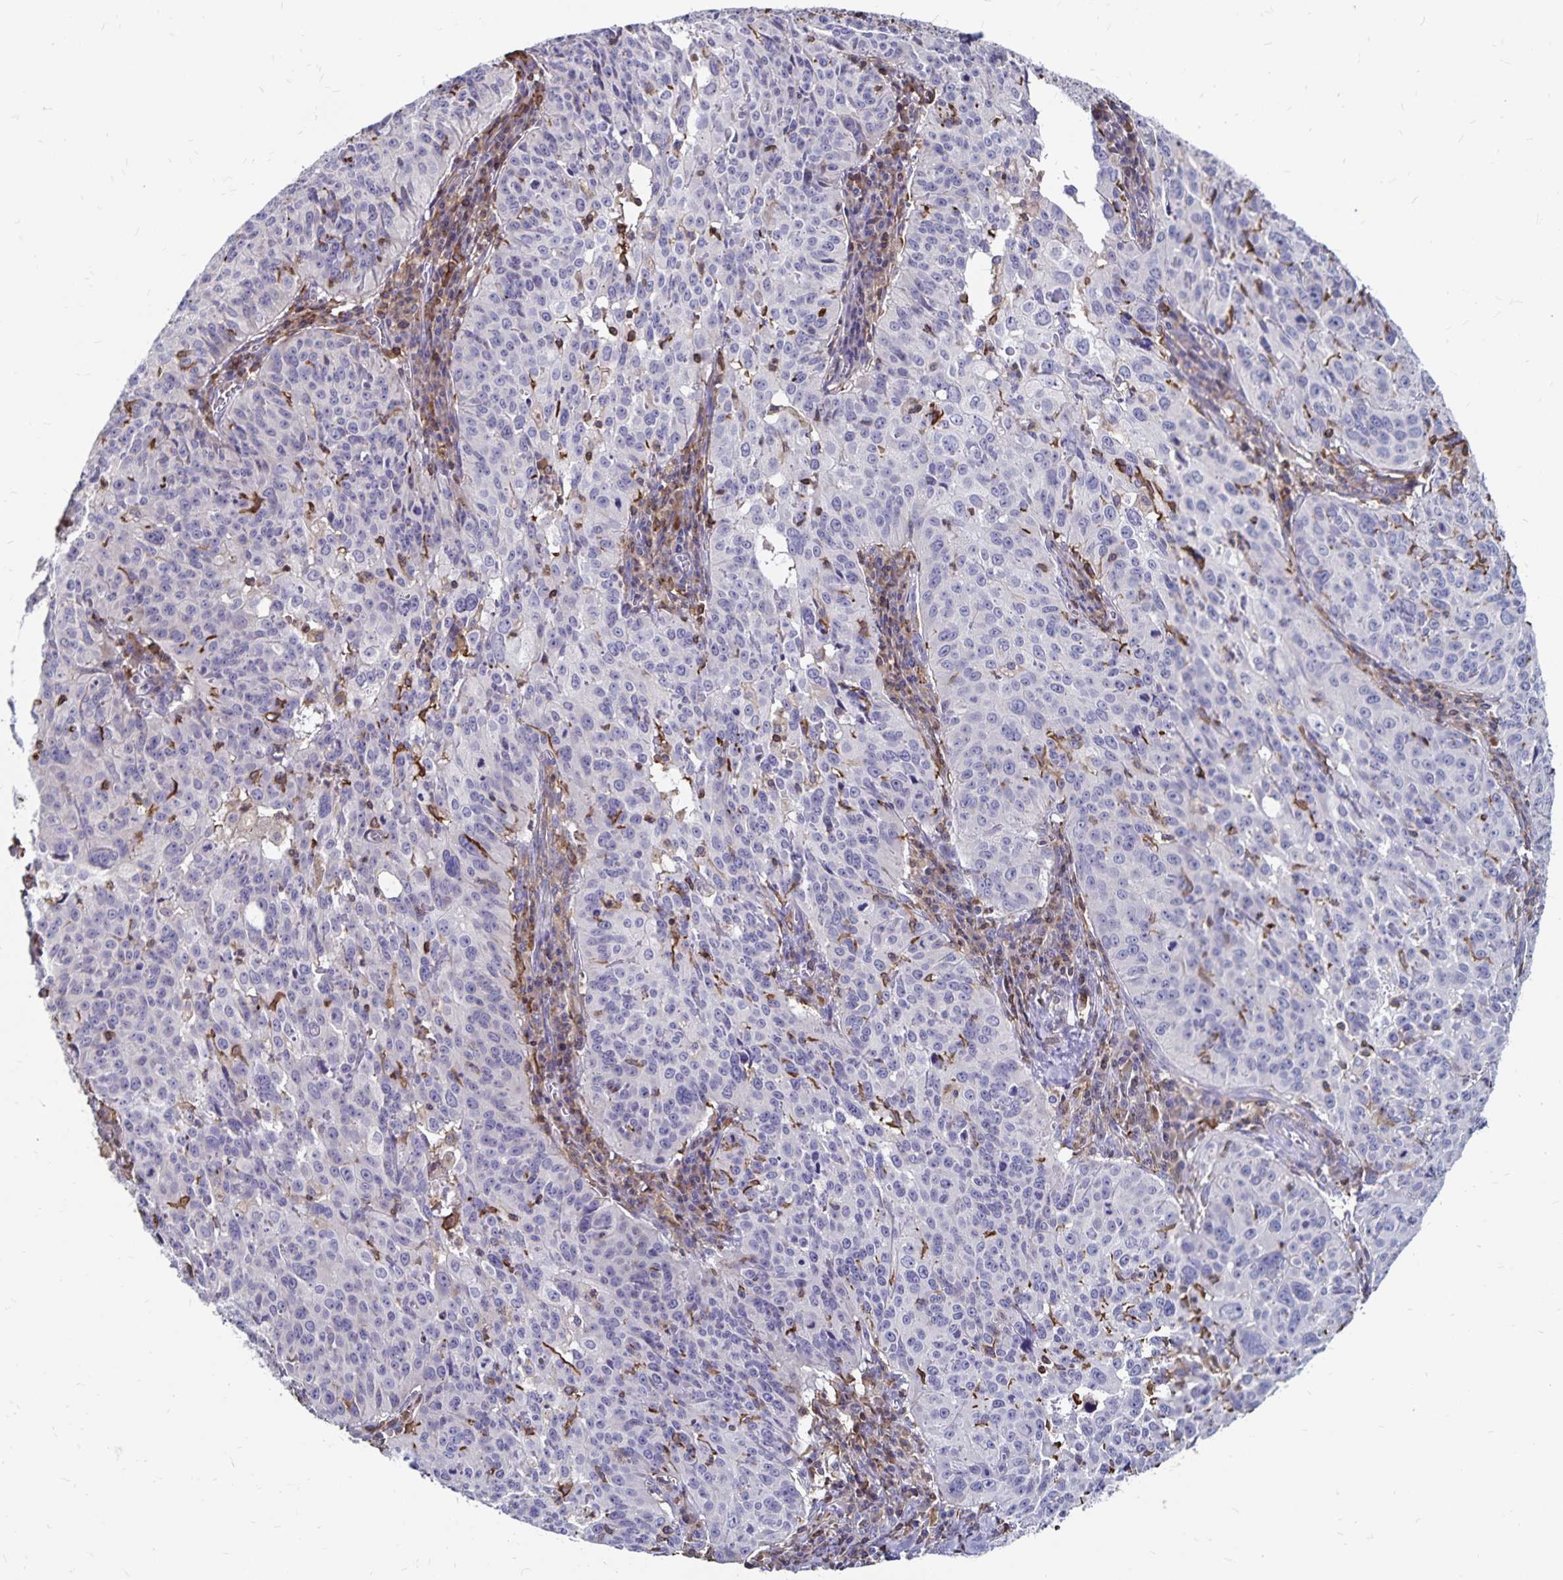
{"staining": {"intensity": "negative", "quantity": "none", "location": "none"}, "tissue": "cervical cancer", "cell_type": "Tumor cells", "image_type": "cancer", "snomed": [{"axis": "morphology", "description": "Squamous cell carcinoma, NOS"}, {"axis": "topography", "description": "Cervix"}], "caption": "Tumor cells are negative for protein expression in human squamous cell carcinoma (cervical). Brightfield microscopy of immunohistochemistry (IHC) stained with DAB (brown) and hematoxylin (blue), captured at high magnification.", "gene": "NAGPA", "patient": {"sex": "female", "age": 31}}